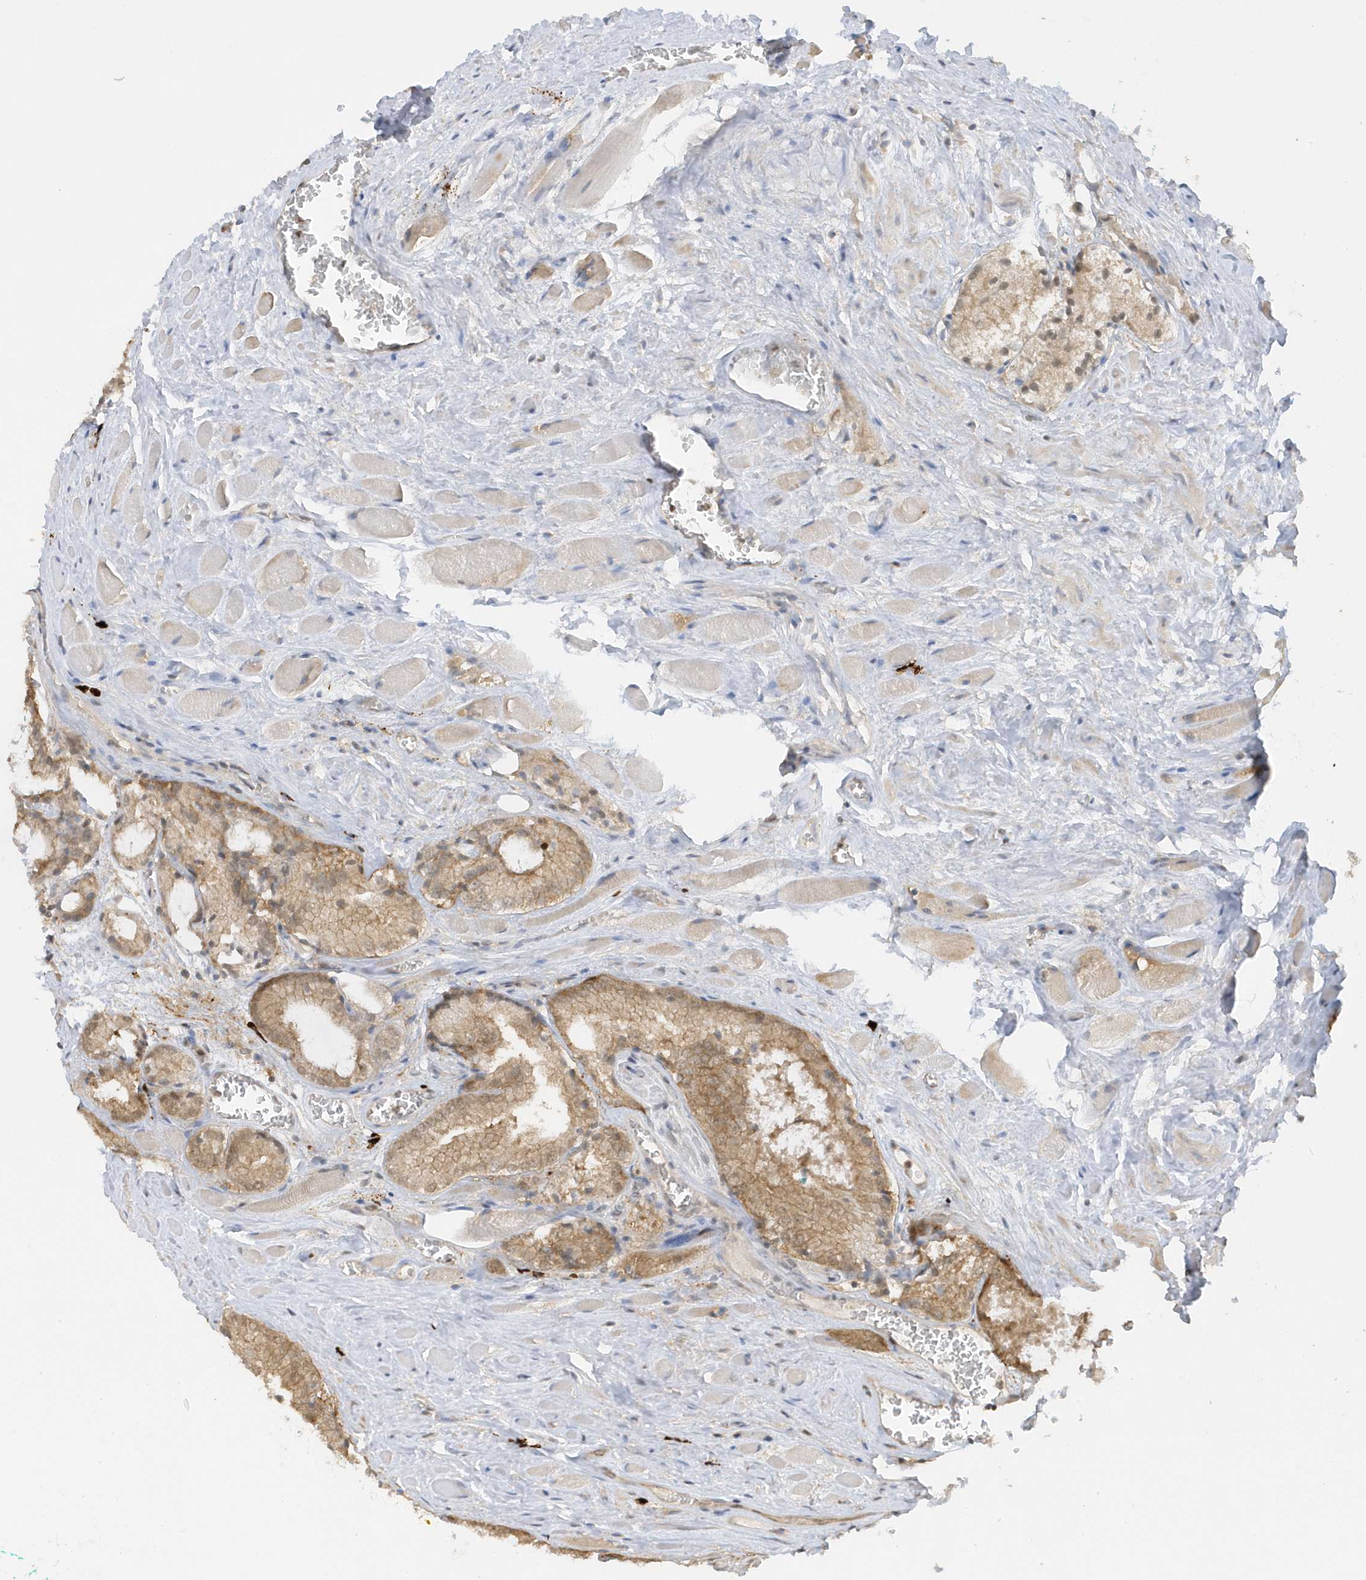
{"staining": {"intensity": "moderate", "quantity": ">75%", "location": "cytoplasmic/membranous,nuclear"}, "tissue": "prostate cancer", "cell_type": "Tumor cells", "image_type": "cancer", "snomed": [{"axis": "morphology", "description": "Adenocarcinoma, Low grade"}, {"axis": "topography", "description": "Prostate"}], "caption": "Immunohistochemistry (DAB) staining of prostate cancer (adenocarcinoma (low-grade)) reveals moderate cytoplasmic/membranous and nuclear protein staining in about >75% of tumor cells. (Brightfield microscopy of DAB IHC at high magnification).", "gene": "PPP1R7", "patient": {"sex": "male", "age": 67}}